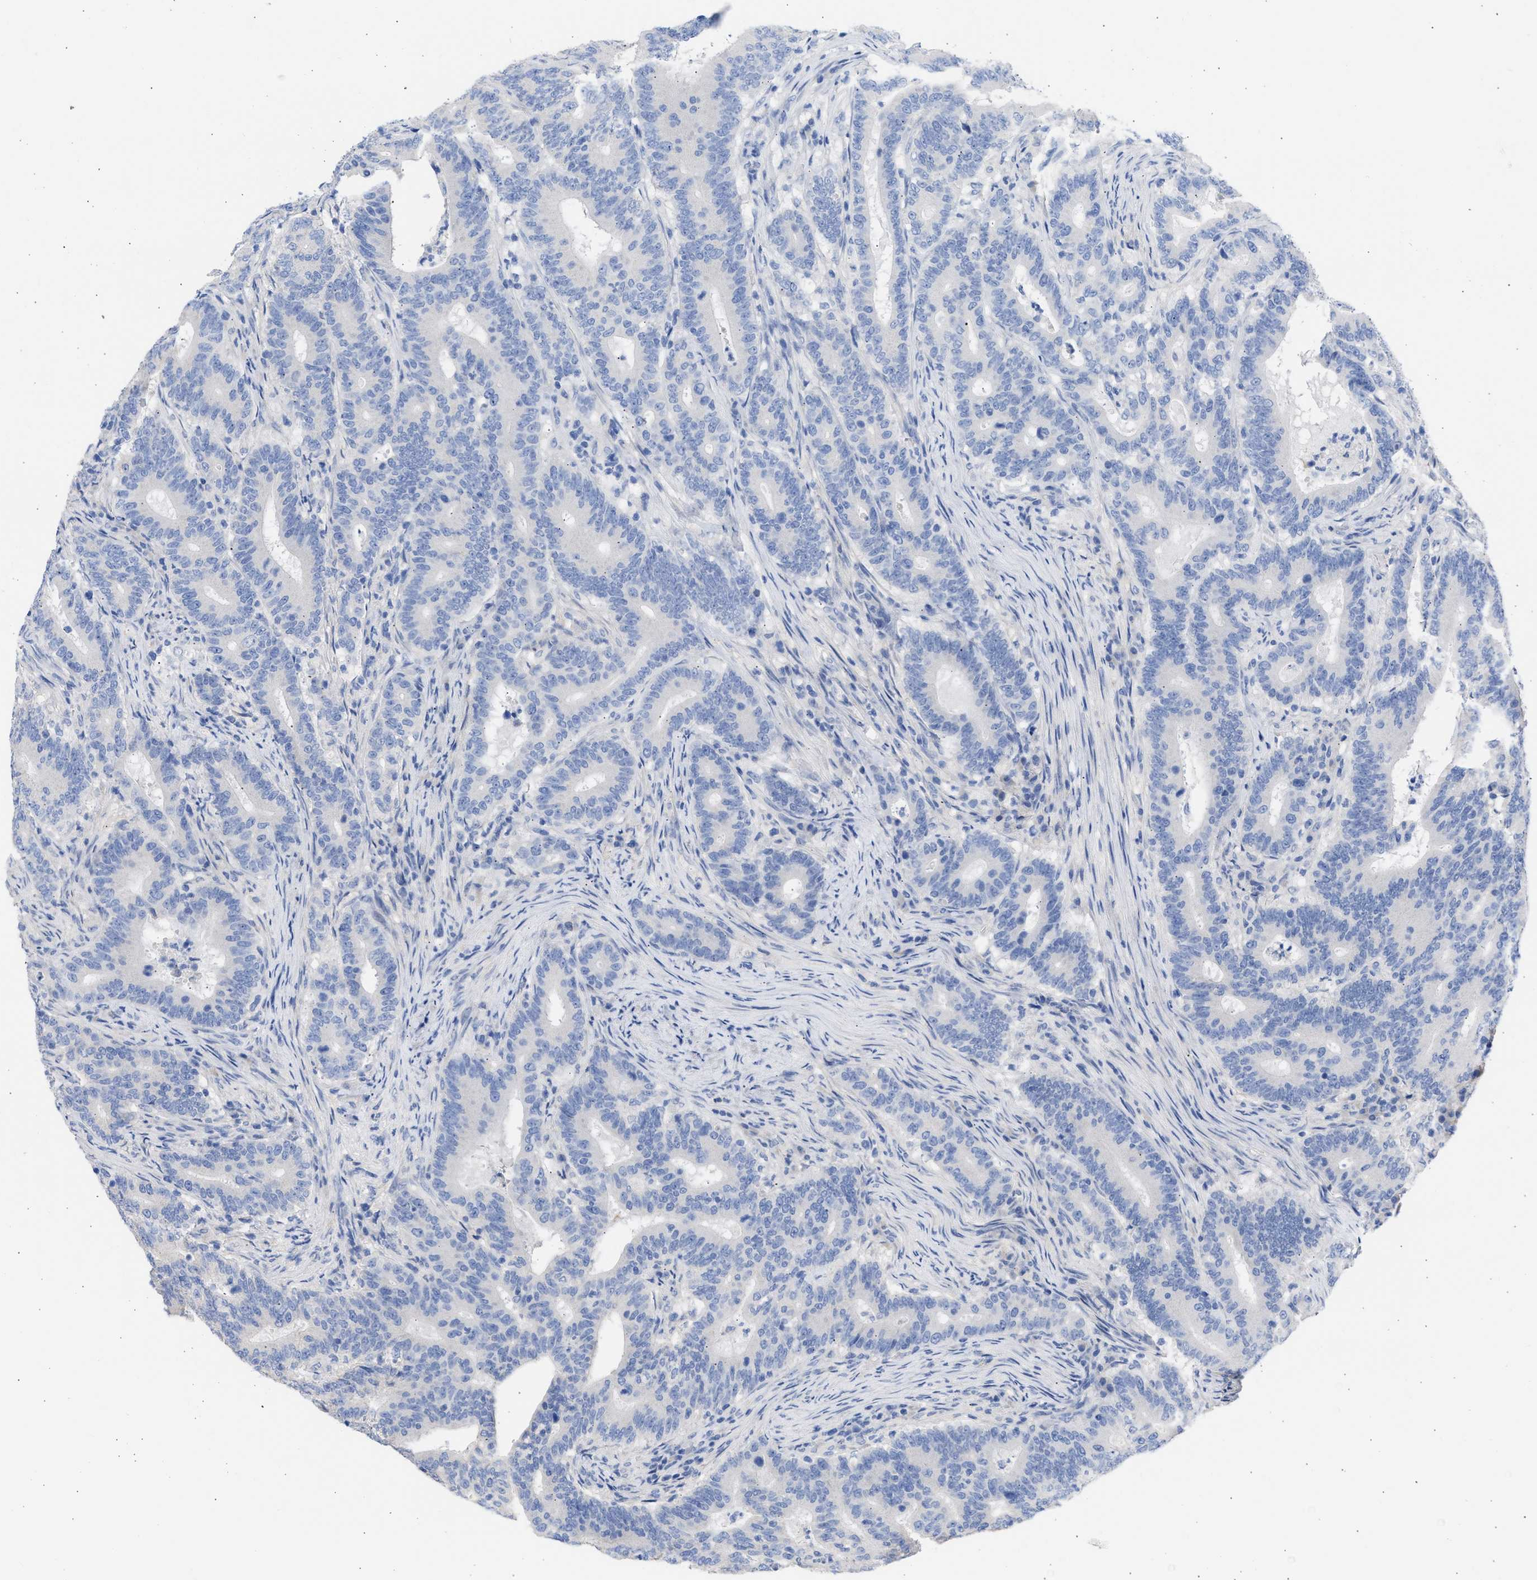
{"staining": {"intensity": "negative", "quantity": "none", "location": "none"}, "tissue": "colorectal cancer", "cell_type": "Tumor cells", "image_type": "cancer", "snomed": [{"axis": "morphology", "description": "Adenocarcinoma, NOS"}, {"axis": "topography", "description": "Colon"}], "caption": "IHC histopathology image of neoplastic tissue: adenocarcinoma (colorectal) stained with DAB reveals no significant protein positivity in tumor cells. (DAB immunohistochemistry, high magnification).", "gene": "RSPH1", "patient": {"sex": "female", "age": 66}}